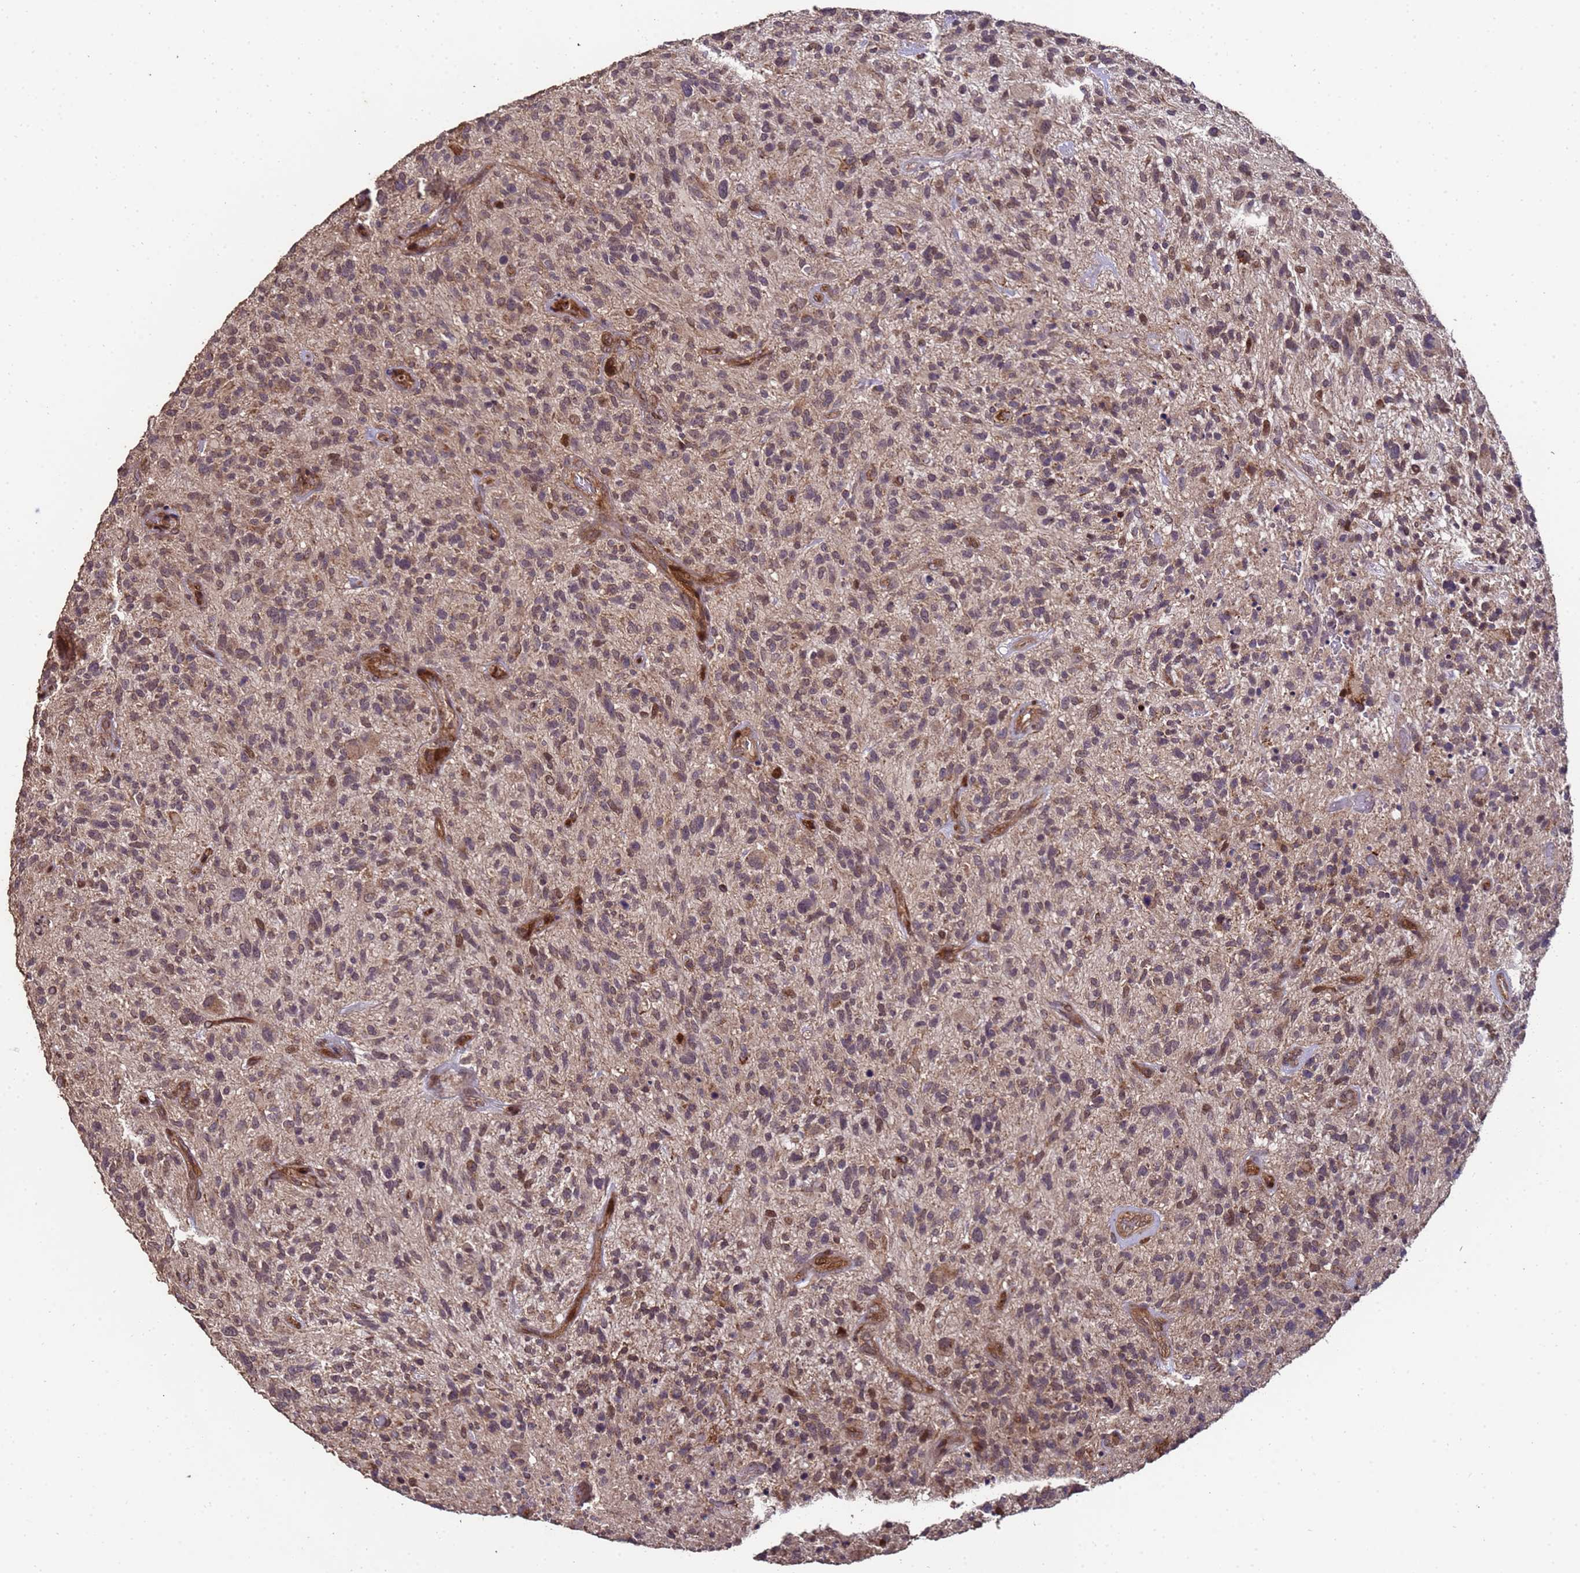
{"staining": {"intensity": "moderate", "quantity": ">75%", "location": "cytoplasmic/membranous,nuclear"}, "tissue": "glioma", "cell_type": "Tumor cells", "image_type": "cancer", "snomed": [{"axis": "morphology", "description": "Glioma, malignant, High grade"}, {"axis": "topography", "description": "Brain"}], "caption": "DAB (3,3'-diaminobenzidine) immunohistochemical staining of human malignant glioma (high-grade) shows moderate cytoplasmic/membranous and nuclear protein staining in approximately >75% of tumor cells.", "gene": "PRODH", "patient": {"sex": "male", "age": 47}}